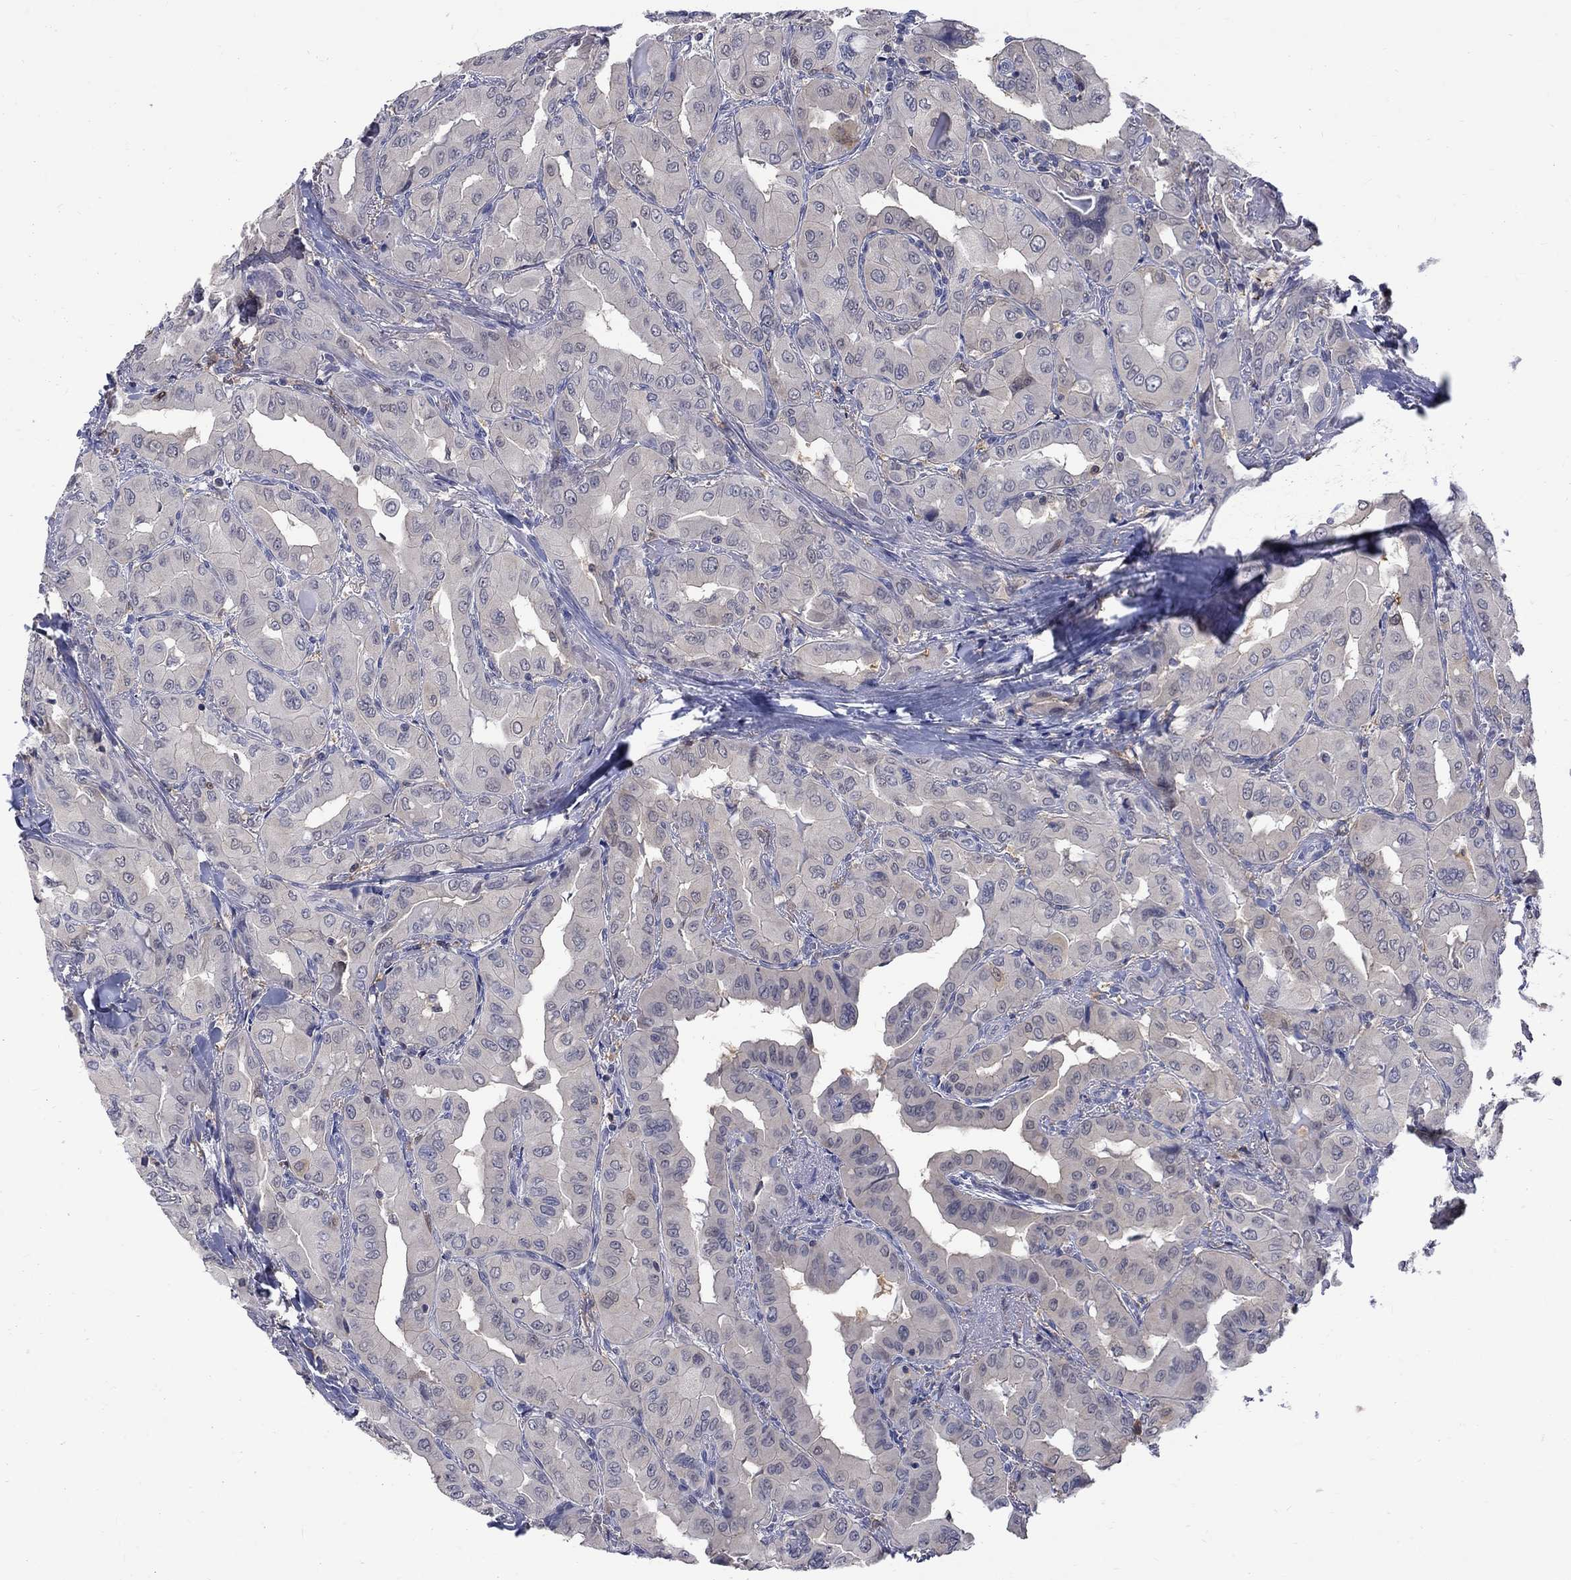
{"staining": {"intensity": "weak", "quantity": "25%-75%", "location": "cytoplasmic/membranous"}, "tissue": "thyroid cancer", "cell_type": "Tumor cells", "image_type": "cancer", "snomed": [{"axis": "morphology", "description": "Normal tissue, NOS"}, {"axis": "morphology", "description": "Papillary adenocarcinoma, NOS"}, {"axis": "topography", "description": "Thyroid gland"}], "caption": "This is an image of IHC staining of thyroid cancer, which shows weak expression in the cytoplasmic/membranous of tumor cells.", "gene": "HKDC1", "patient": {"sex": "female", "age": 66}}